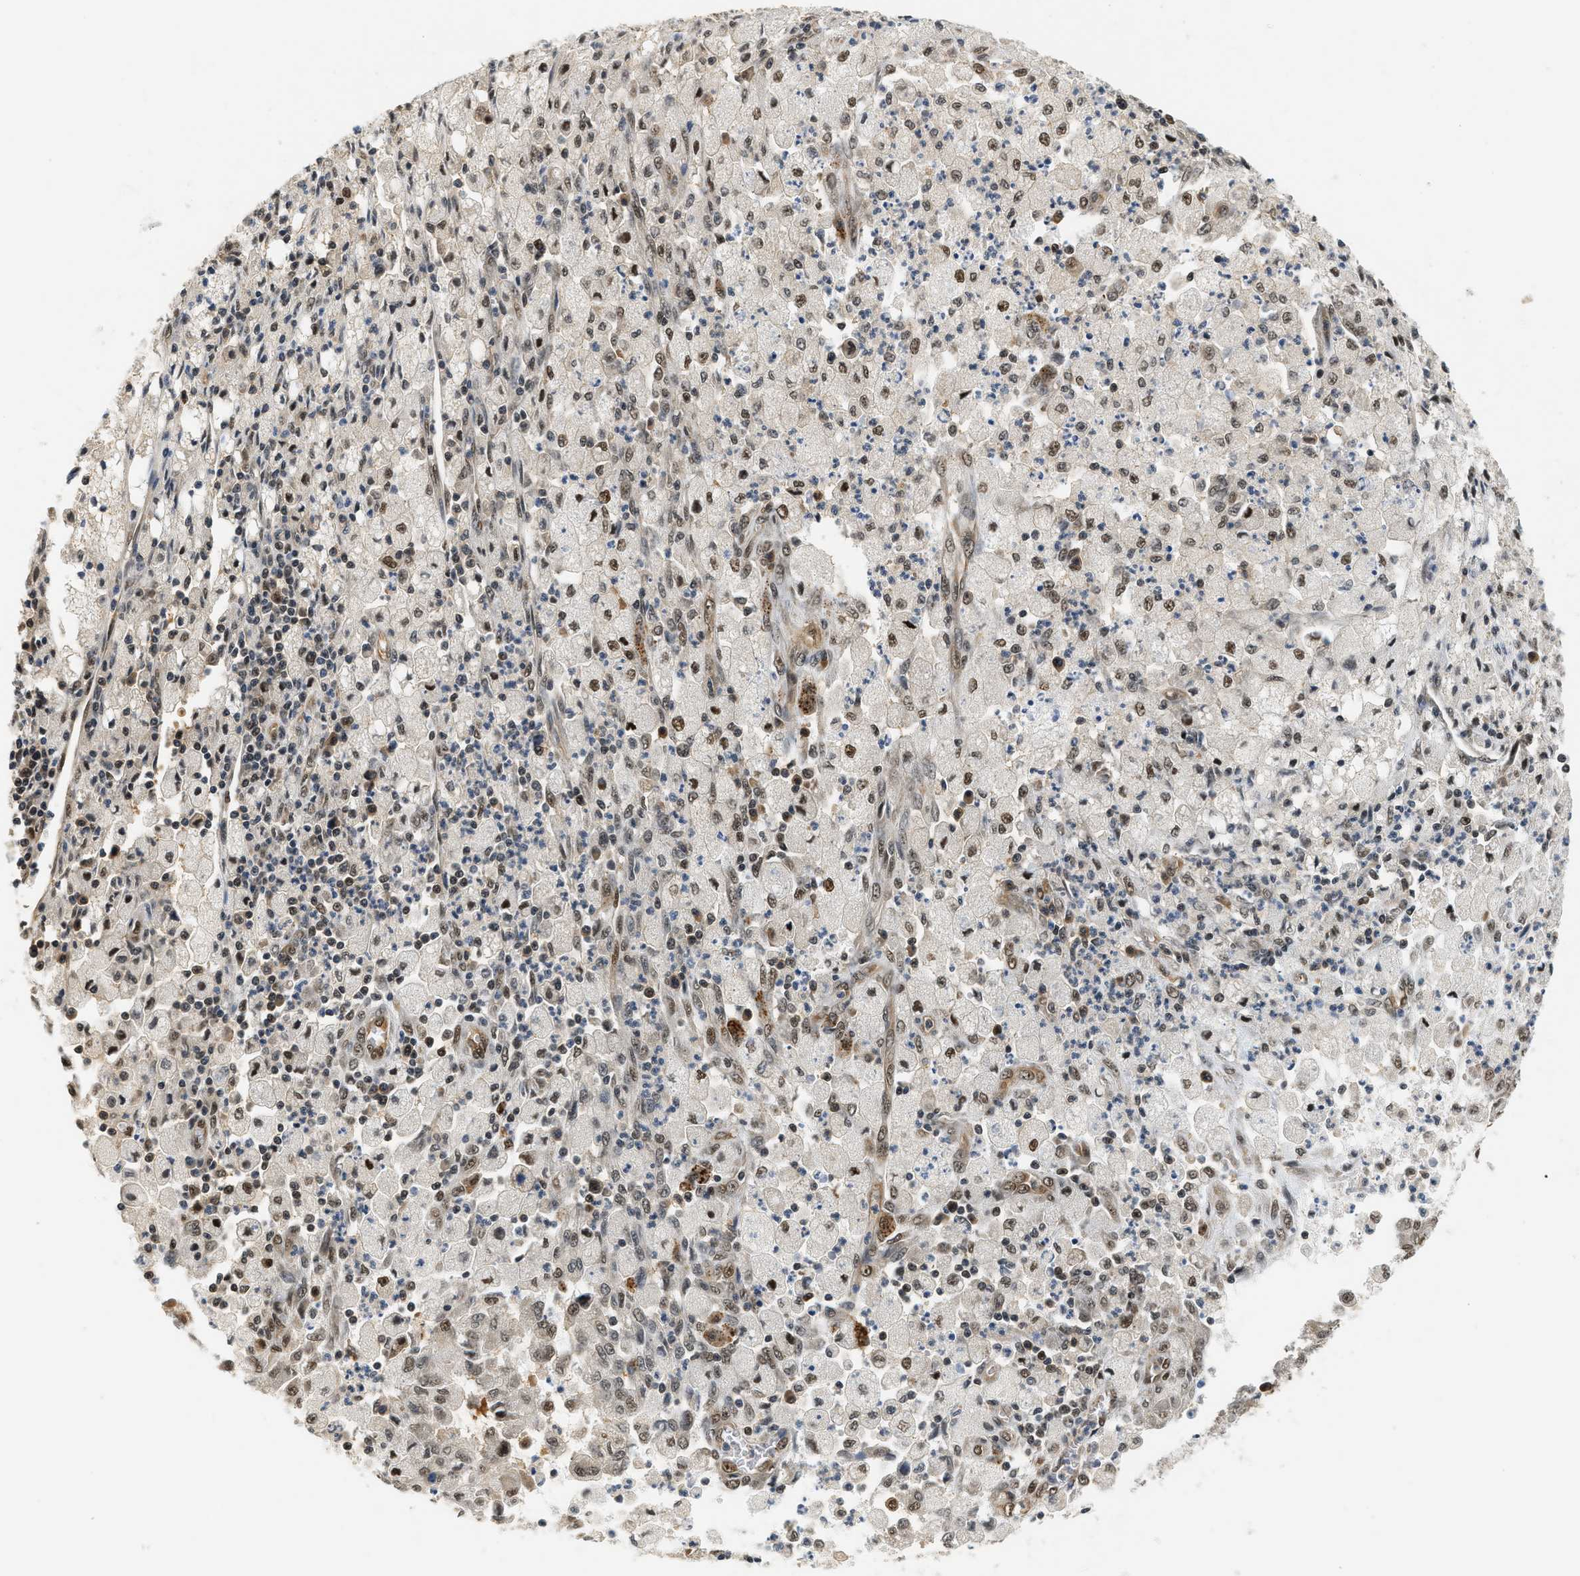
{"staining": {"intensity": "moderate", "quantity": ">75%", "location": "cytoplasmic/membranous,nuclear"}, "tissue": "cervical cancer", "cell_type": "Tumor cells", "image_type": "cancer", "snomed": [{"axis": "morphology", "description": "Normal tissue, NOS"}, {"axis": "morphology", "description": "Adenocarcinoma, NOS"}, {"axis": "topography", "description": "Cervix"}, {"axis": "topography", "description": "Endometrium"}], "caption": "Immunohistochemistry image of human cervical cancer stained for a protein (brown), which demonstrates medium levels of moderate cytoplasmic/membranous and nuclear expression in about >75% of tumor cells.", "gene": "PSMD3", "patient": {"sex": "female", "age": 86}}